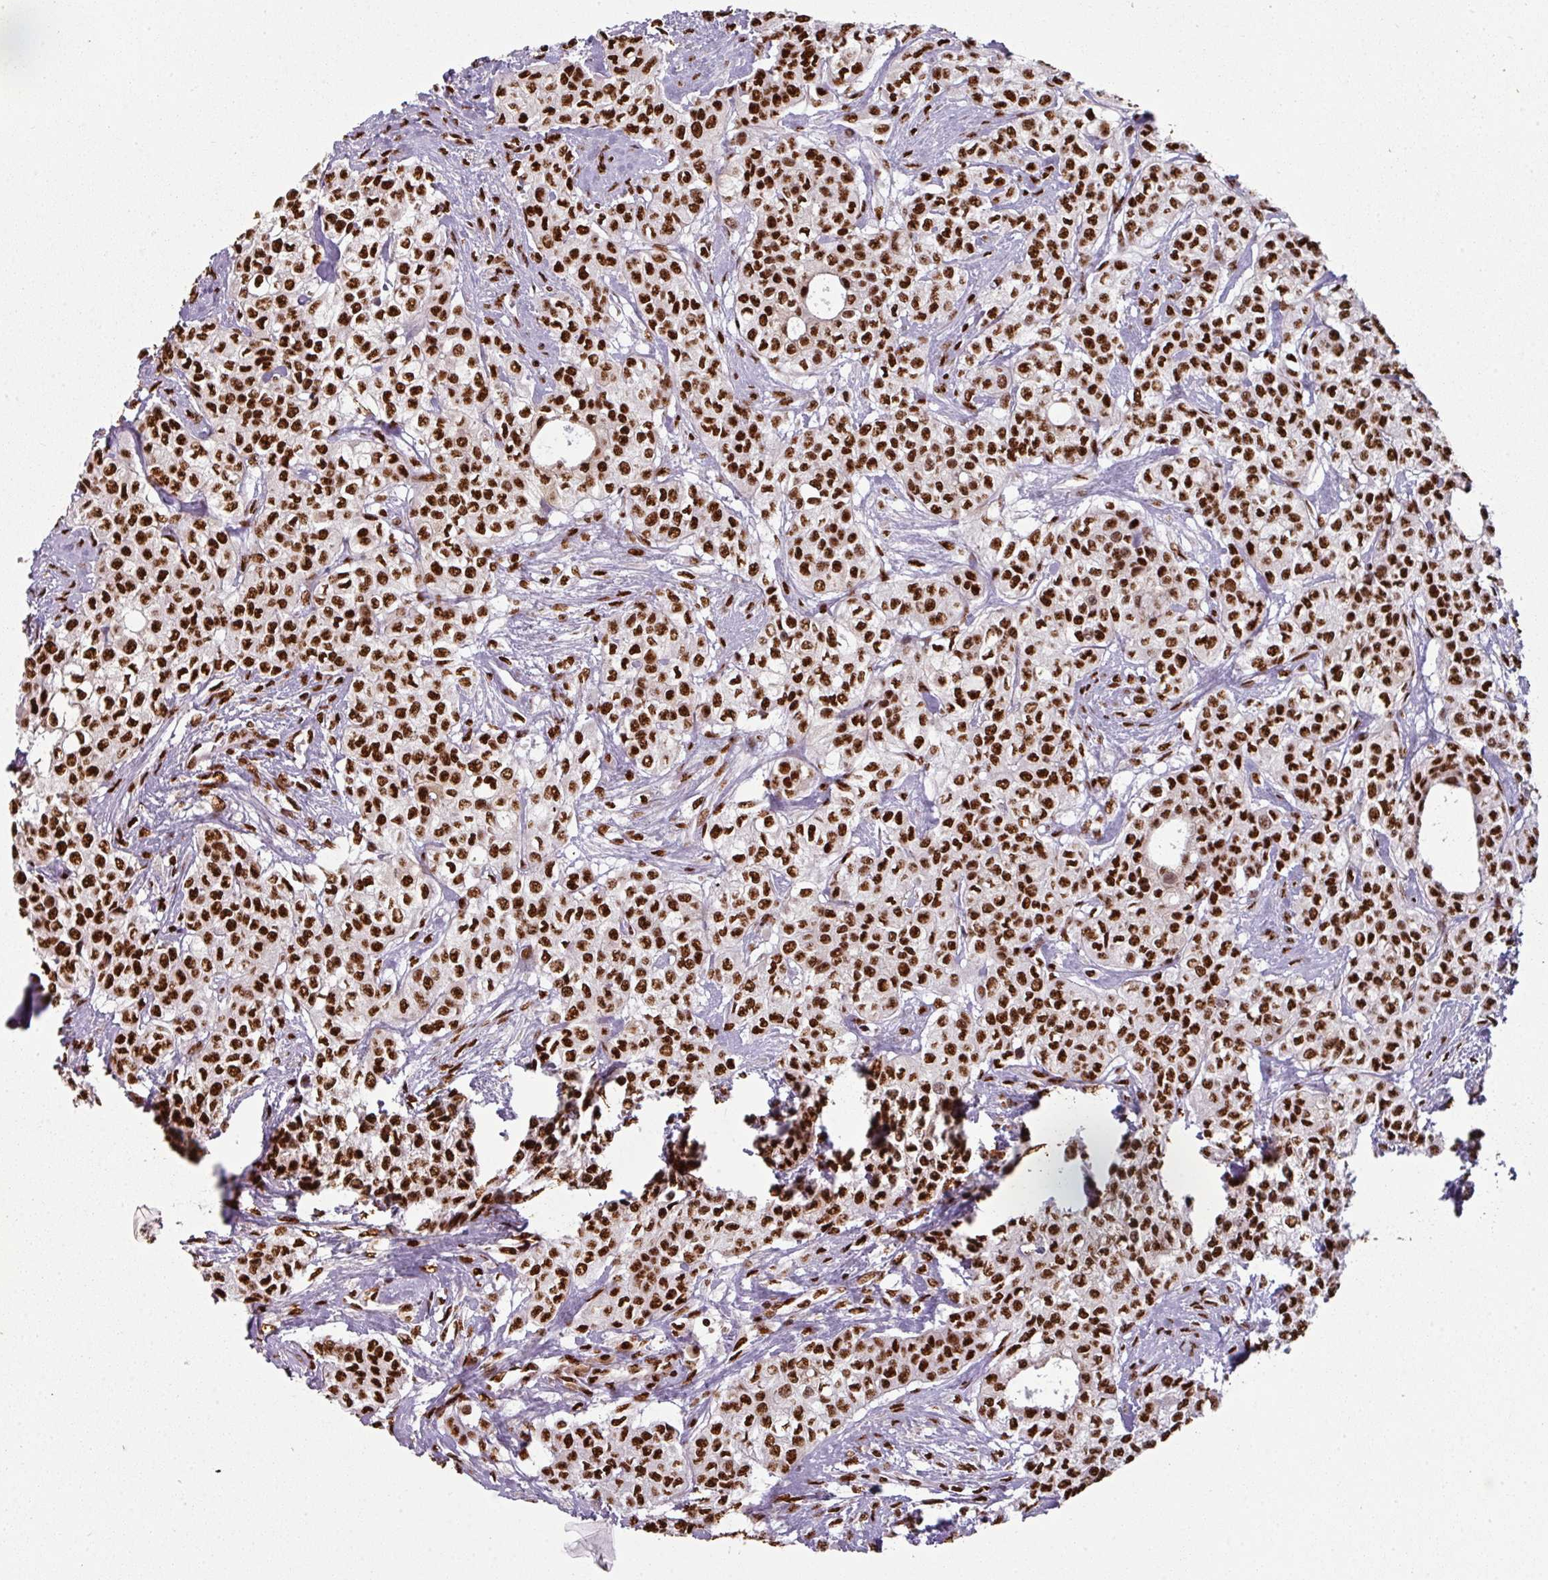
{"staining": {"intensity": "strong", "quantity": ">75%", "location": "nuclear"}, "tissue": "head and neck cancer", "cell_type": "Tumor cells", "image_type": "cancer", "snomed": [{"axis": "morphology", "description": "Adenocarcinoma, NOS"}, {"axis": "topography", "description": "Head-Neck"}], "caption": "Tumor cells demonstrate strong nuclear expression in approximately >75% of cells in adenocarcinoma (head and neck).", "gene": "SIK3", "patient": {"sex": "male", "age": 81}}